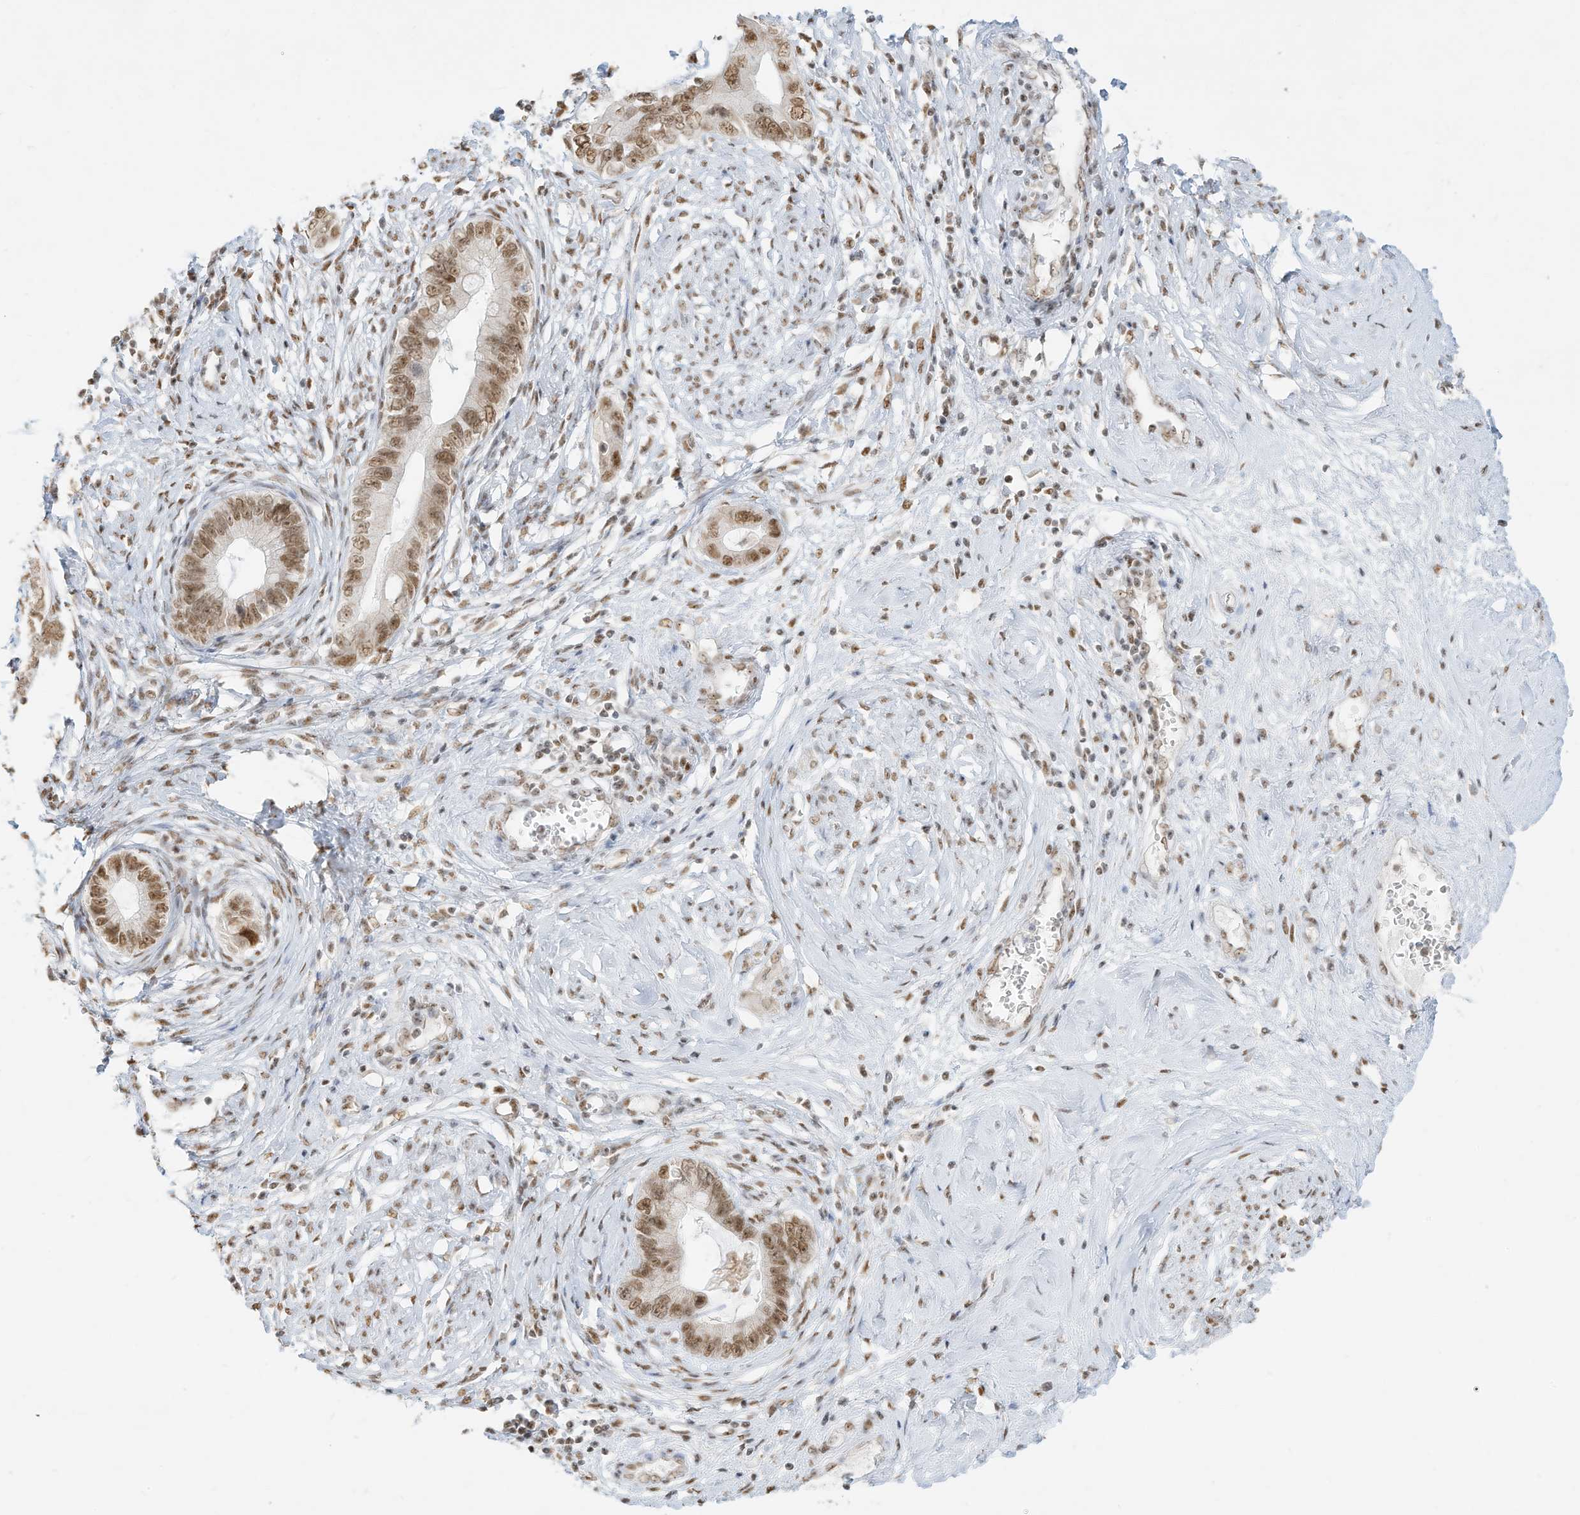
{"staining": {"intensity": "moderate", "quantity": ">75%", "location": "nuclear"}, "tissue": "cervical cancer", "cell_type": "Tumor cells", "image_type": "cancer", "snomed": [{"axis": "morphology", "description": "Adenocarcinoma, NOS"}, {"axis": "topography", "description": "Cervix"}], "caption": "An image showing moderate nuclear staining in about >75% of tumor cells in cervical cancer, as visualized by brown immunohistochemical staining.", "gene": "NHSL1", "patient": {"sex": "female", "age": 44}}